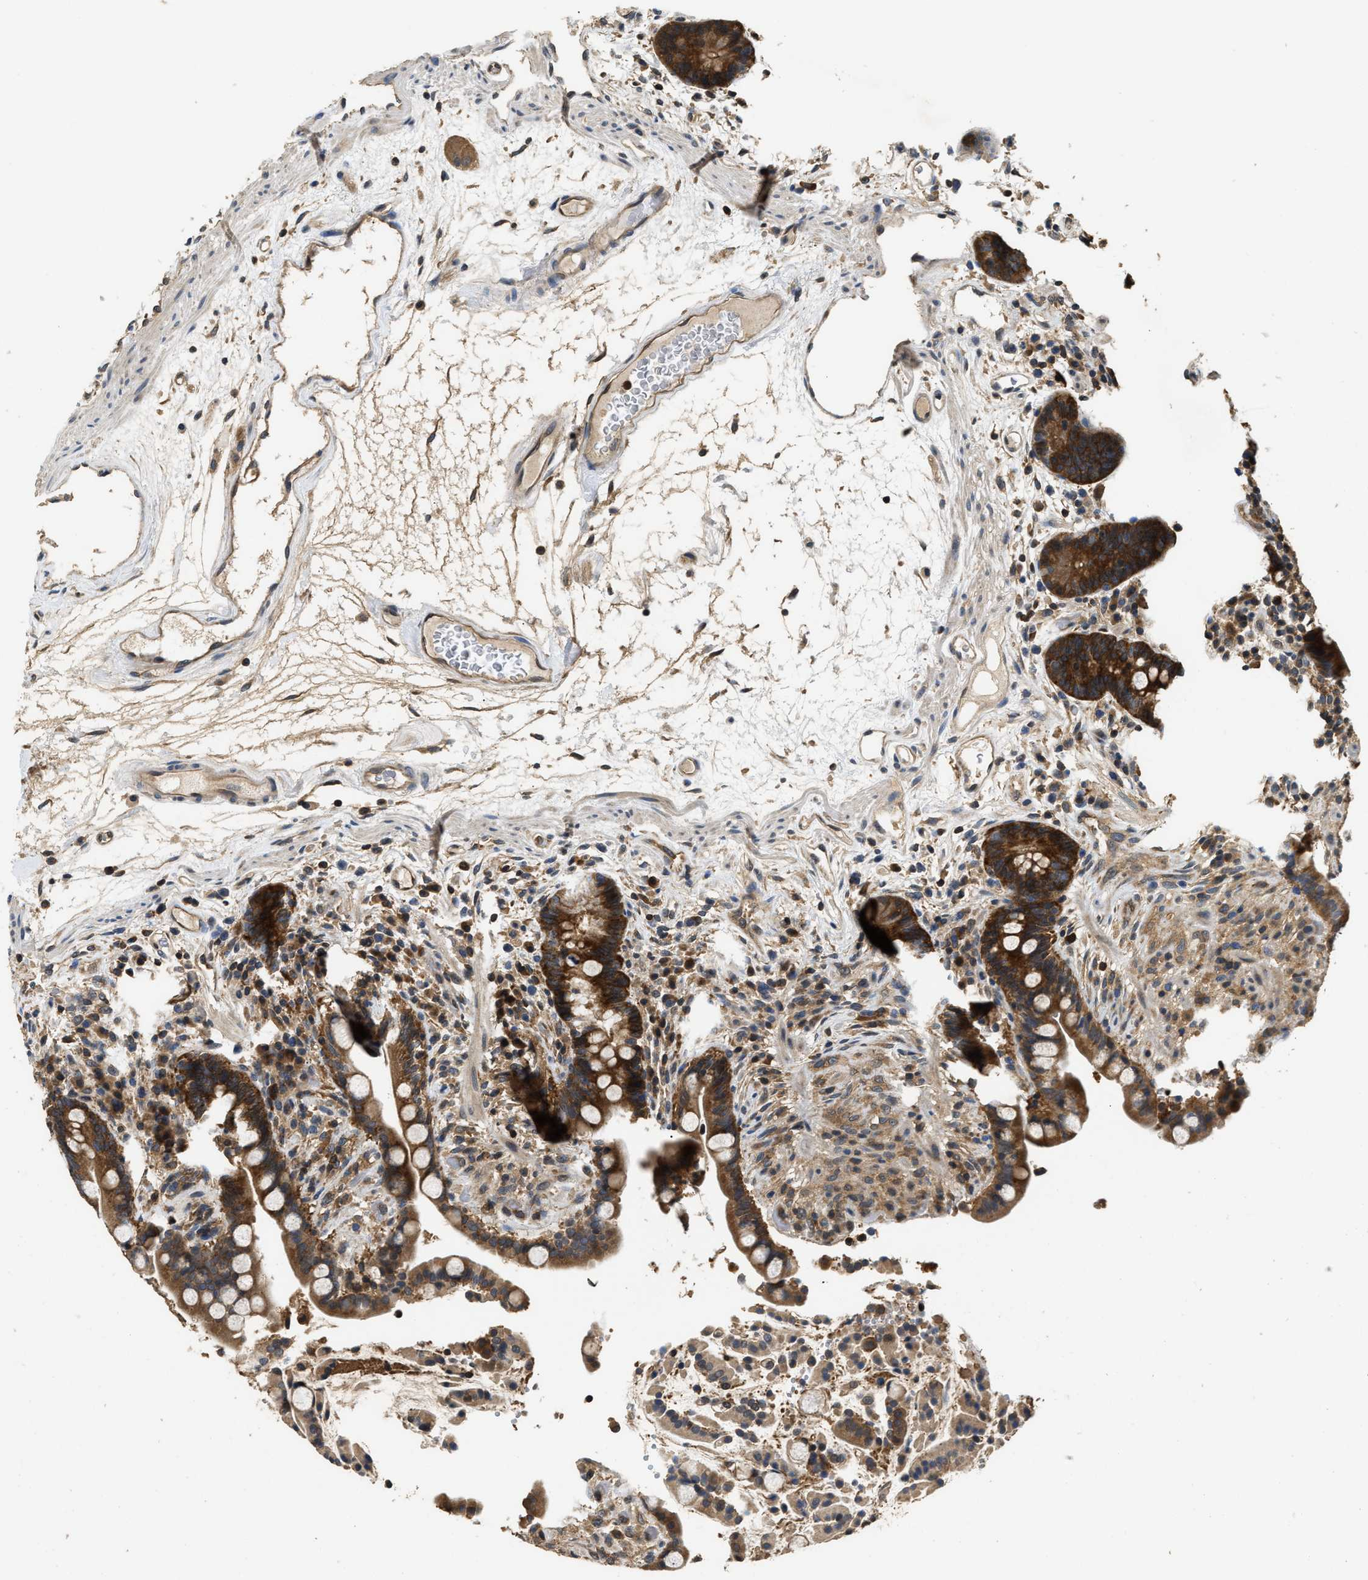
{"staining": {"intensity": "moderate", "quantity": ">75%", "location": "cytoplasmic/membranous"}, "tissue": "colon", "cell_type": "Endothelial cells", "image_type": "normal", "snomed": [{"axis": "morphology", "description": "Normal tissue, NOS"}, {"axis": "topography", "description": "Colon"}], "caption": "Brown immunohistochemical staining in normal colon reveals moderate cytoplasmic/membranous positivity in approximately >75% of endothelial cells. The staining was performed using DAB (3,3'-diaminobenzidine), with brown indicating positive protein expression. Nuclei are stained blue with hematoxylin.", "gene": "DNAJC2", "patient": {"sex": "male", "age": 73}}